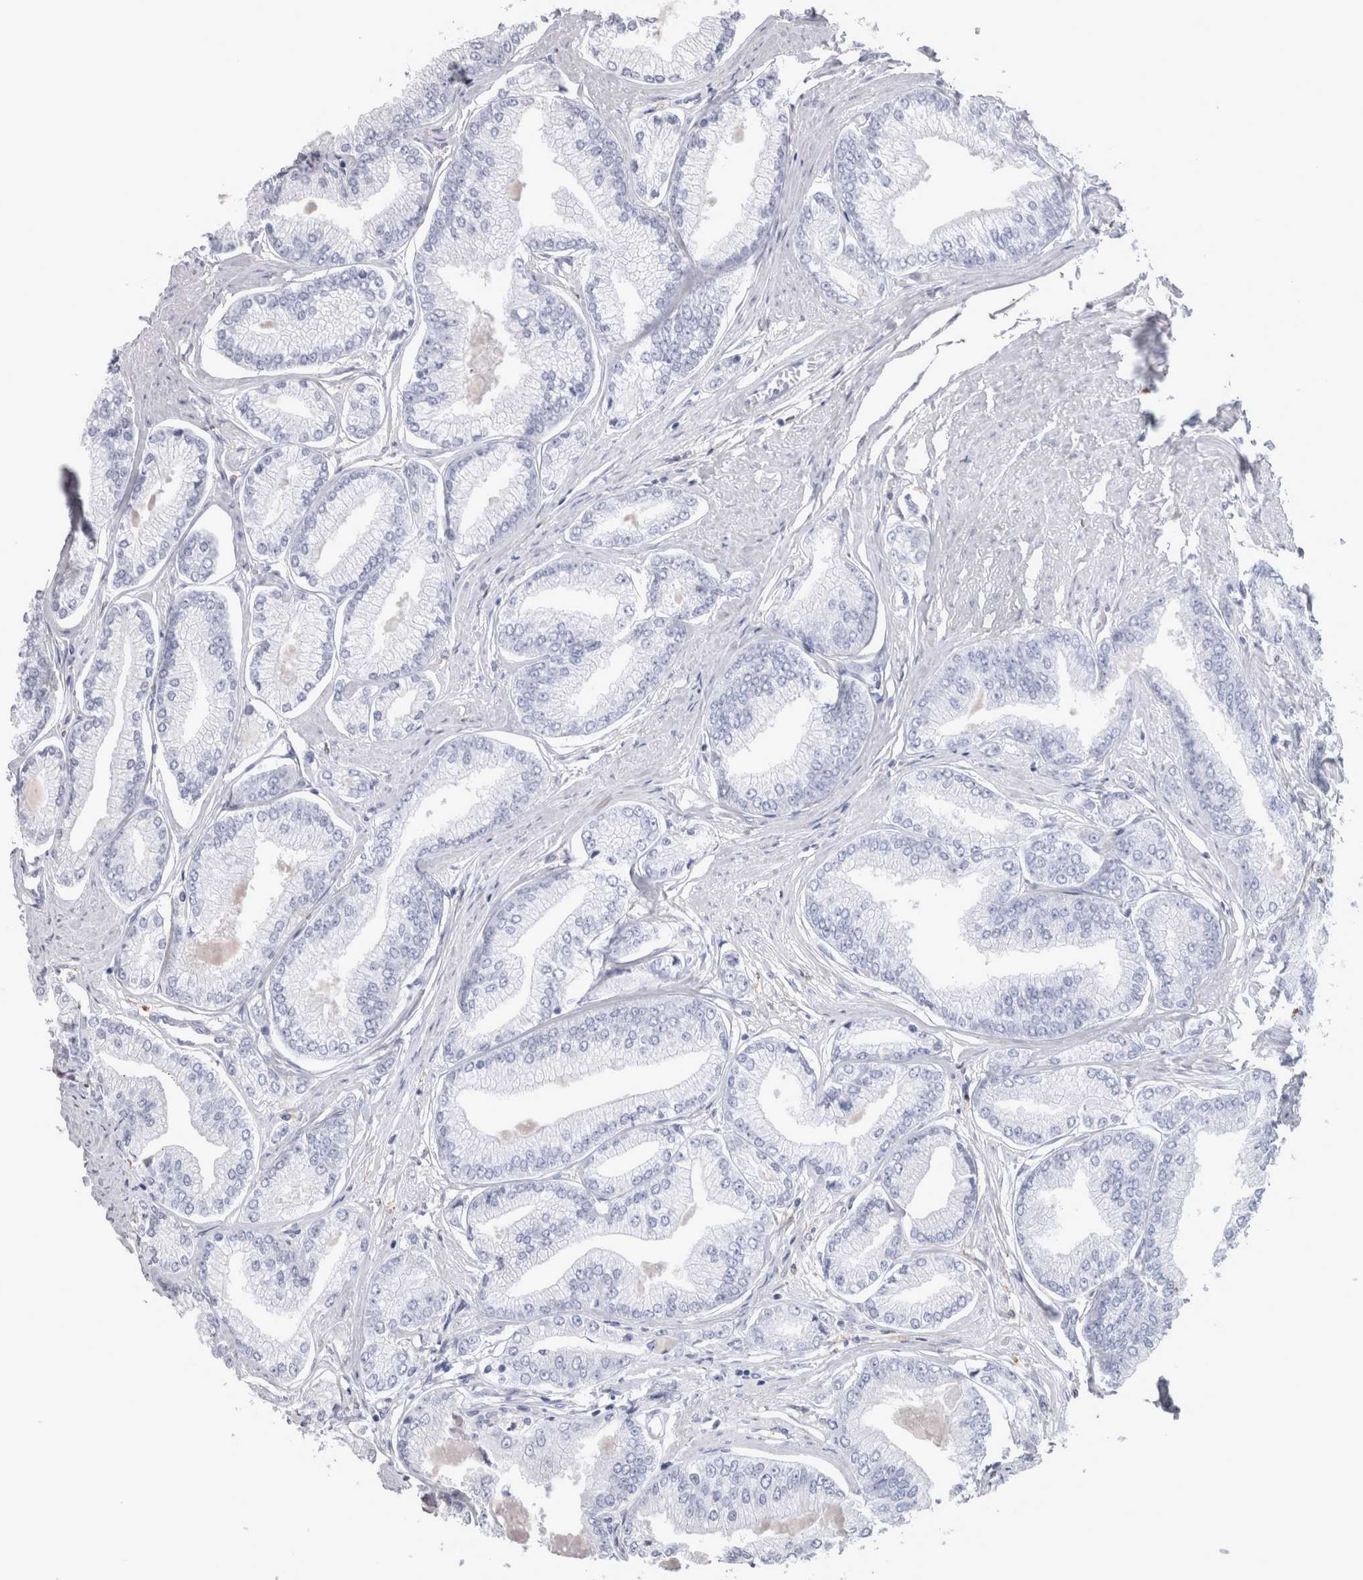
{"staining": {"intensity": "negative", "quantity": "none", "location": "none"}, "tissue": "prostate cancer", "cell_type": "Tumor cells", "image_type": "cancer", "snomed": [{"axis": "morphology", "description": "Adenocarcinoma, Low grade"}, {"axis": "topography", "description": "Prostate"}], "caption": "Tumor cells show no significant staining in prostate cancer (adenocarcinoma (low-grade)).", "gene": "CA8", "patient": {"sex": "male", "age": 52}}